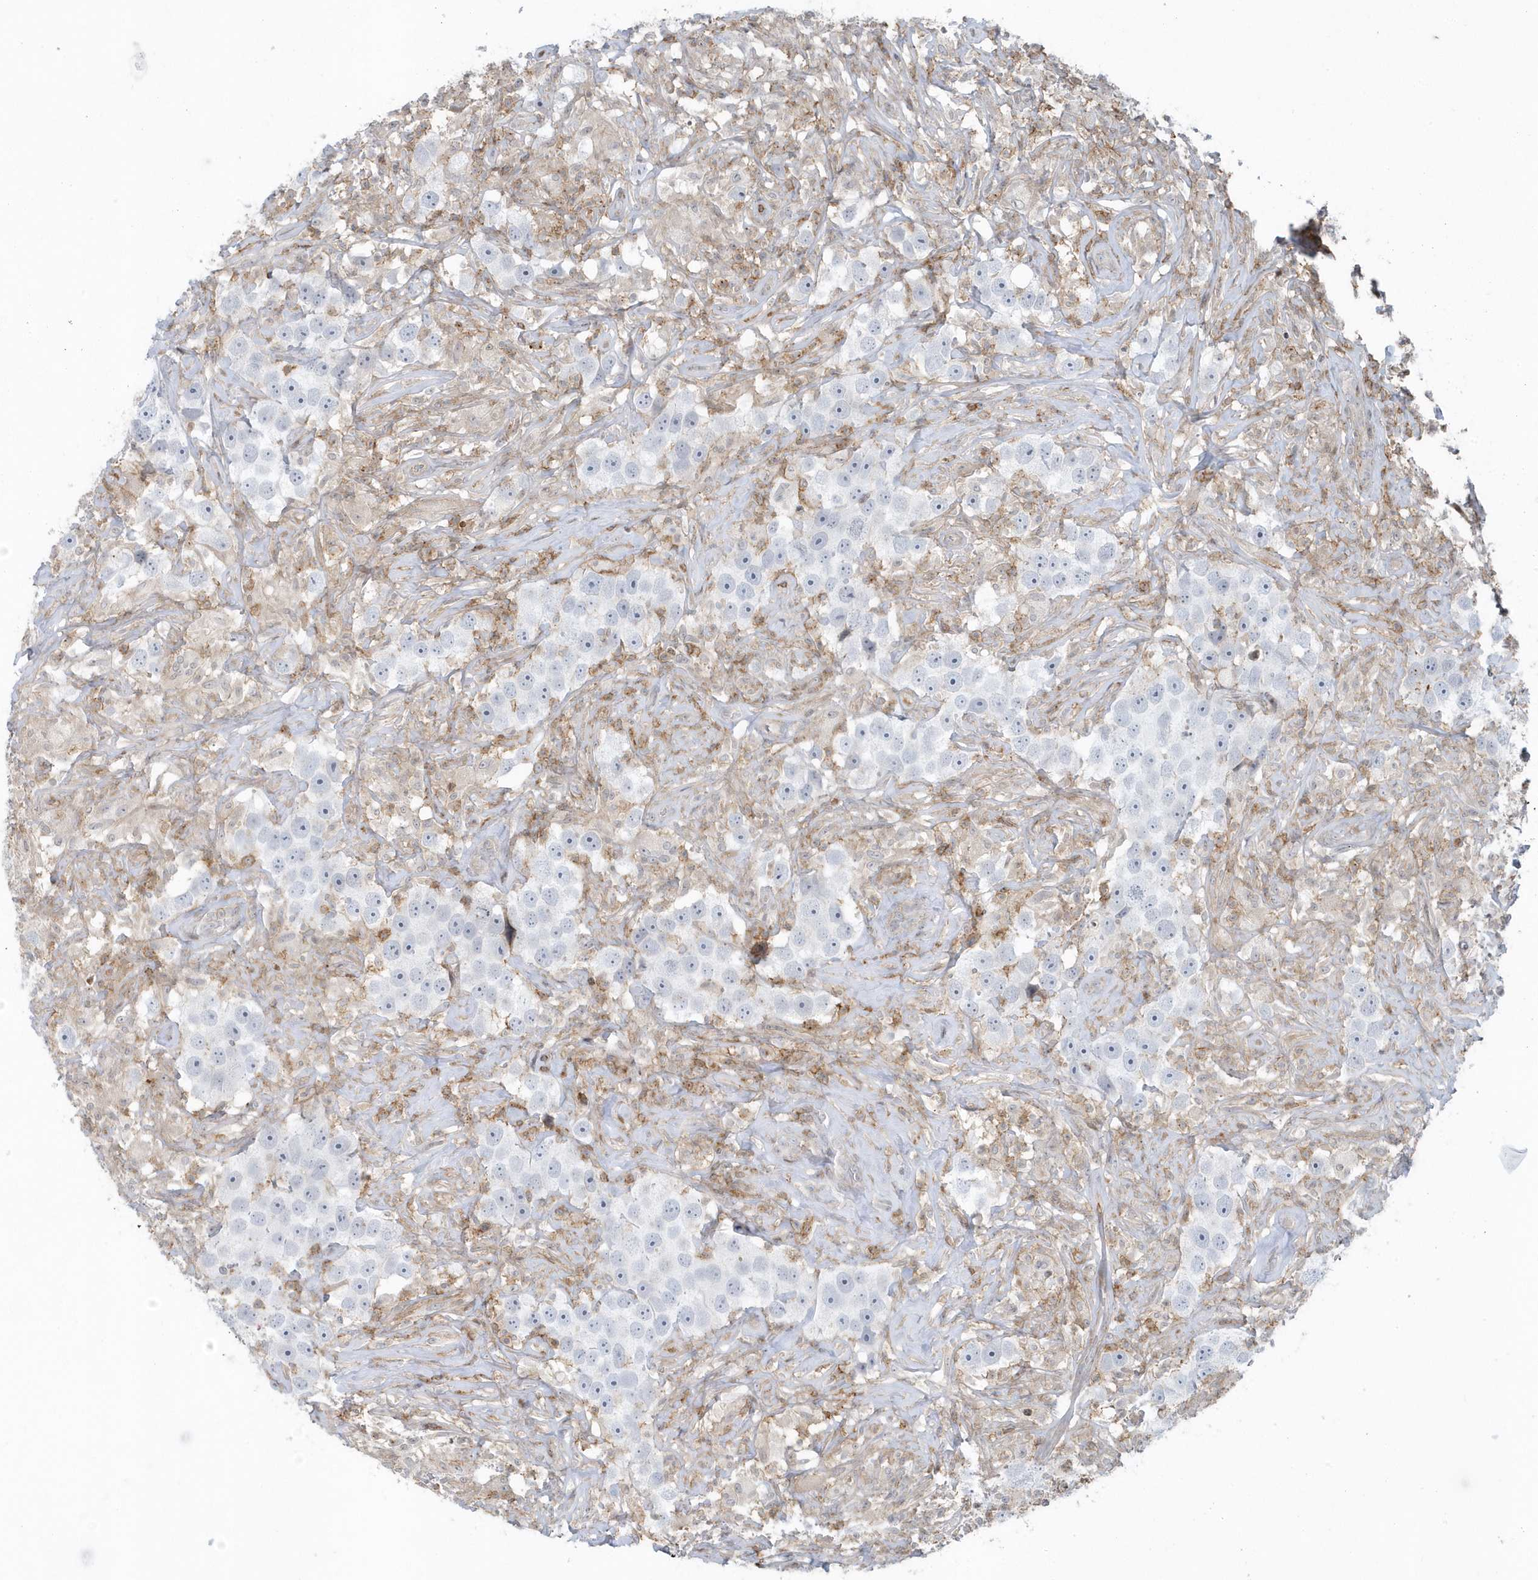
{"staining": {"intensity": "negative", "quantity": "none", "location": "none"}, "tissue": "testis cancer", "cell_type": "Tumor cells", "image_type": "cancer", "snomed": [{"axis": "morphology", "description": "Seminoma, NOS"}, {"axis": "topography", "description": "Testis"}], "caption": "The immunohistochemistry photomicrograph has no significant expression in tumor cells of testis seminoma tissue.", "gene": "CACNB2", "patient": {"sex": "male", "age": 49}}